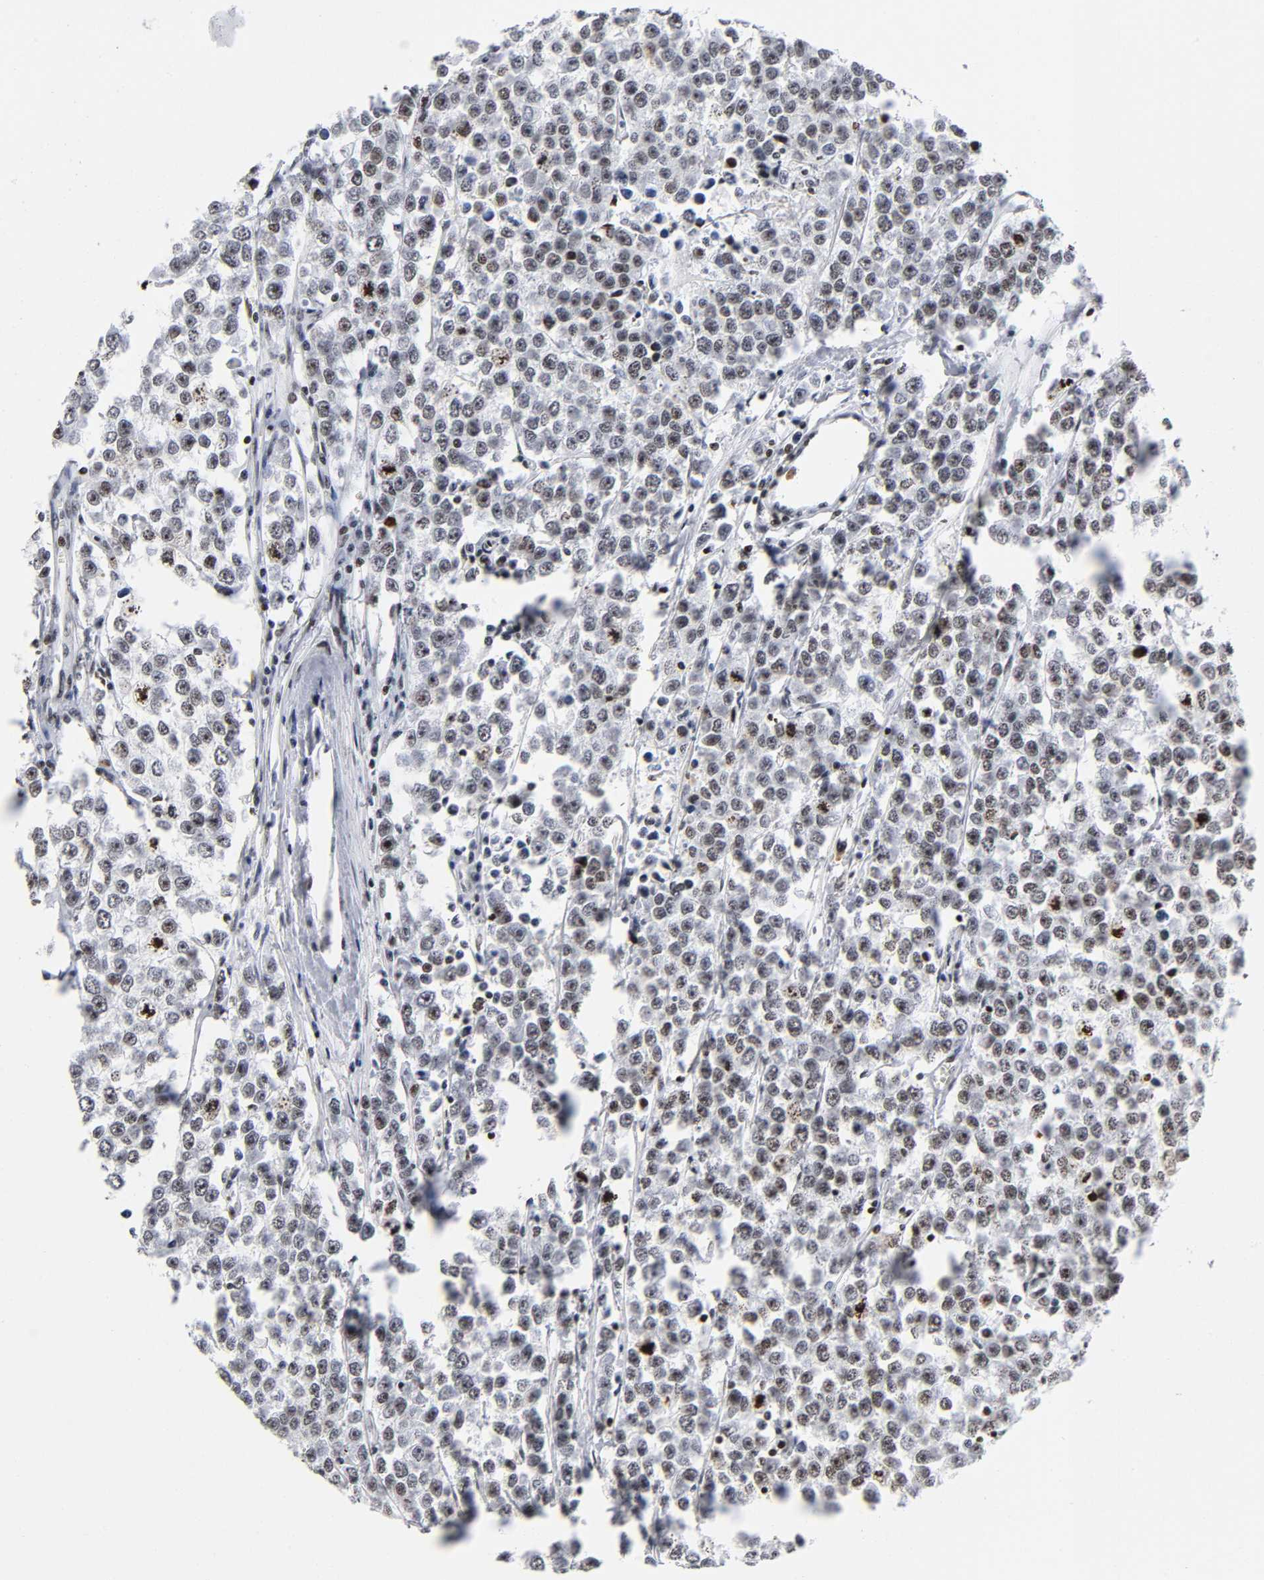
{"staining": {"intensity": "weak", "quantity": "25%-75%", "location": "nuclear"}, "tissue": "testis cancer", "cell_type": "Tumor cells", "image_type": "cancer", "snomed": [{"axis": "morphology", "description": "Seminoma, NOS"}, {"axis": "morphology", "description": "Carcinoma, Embryonal, NOS"}, {"axis": "topography", "description": "Testis"}], "caption": "Immunohistochemical staining of embryonal carcinoma (testis) shows low levels of weak nuclear protein positivity in approximately 25%-75% of tumor cells. The staining was performed using DAB (3,3'-diaminobenzidine) to visualize the protein expression in brown, while the nuclei were stained in blue with hematoxylin (Magnification: 20x).", "gene": "UBTF", "patient": {"sex": "male", "age": 52}}